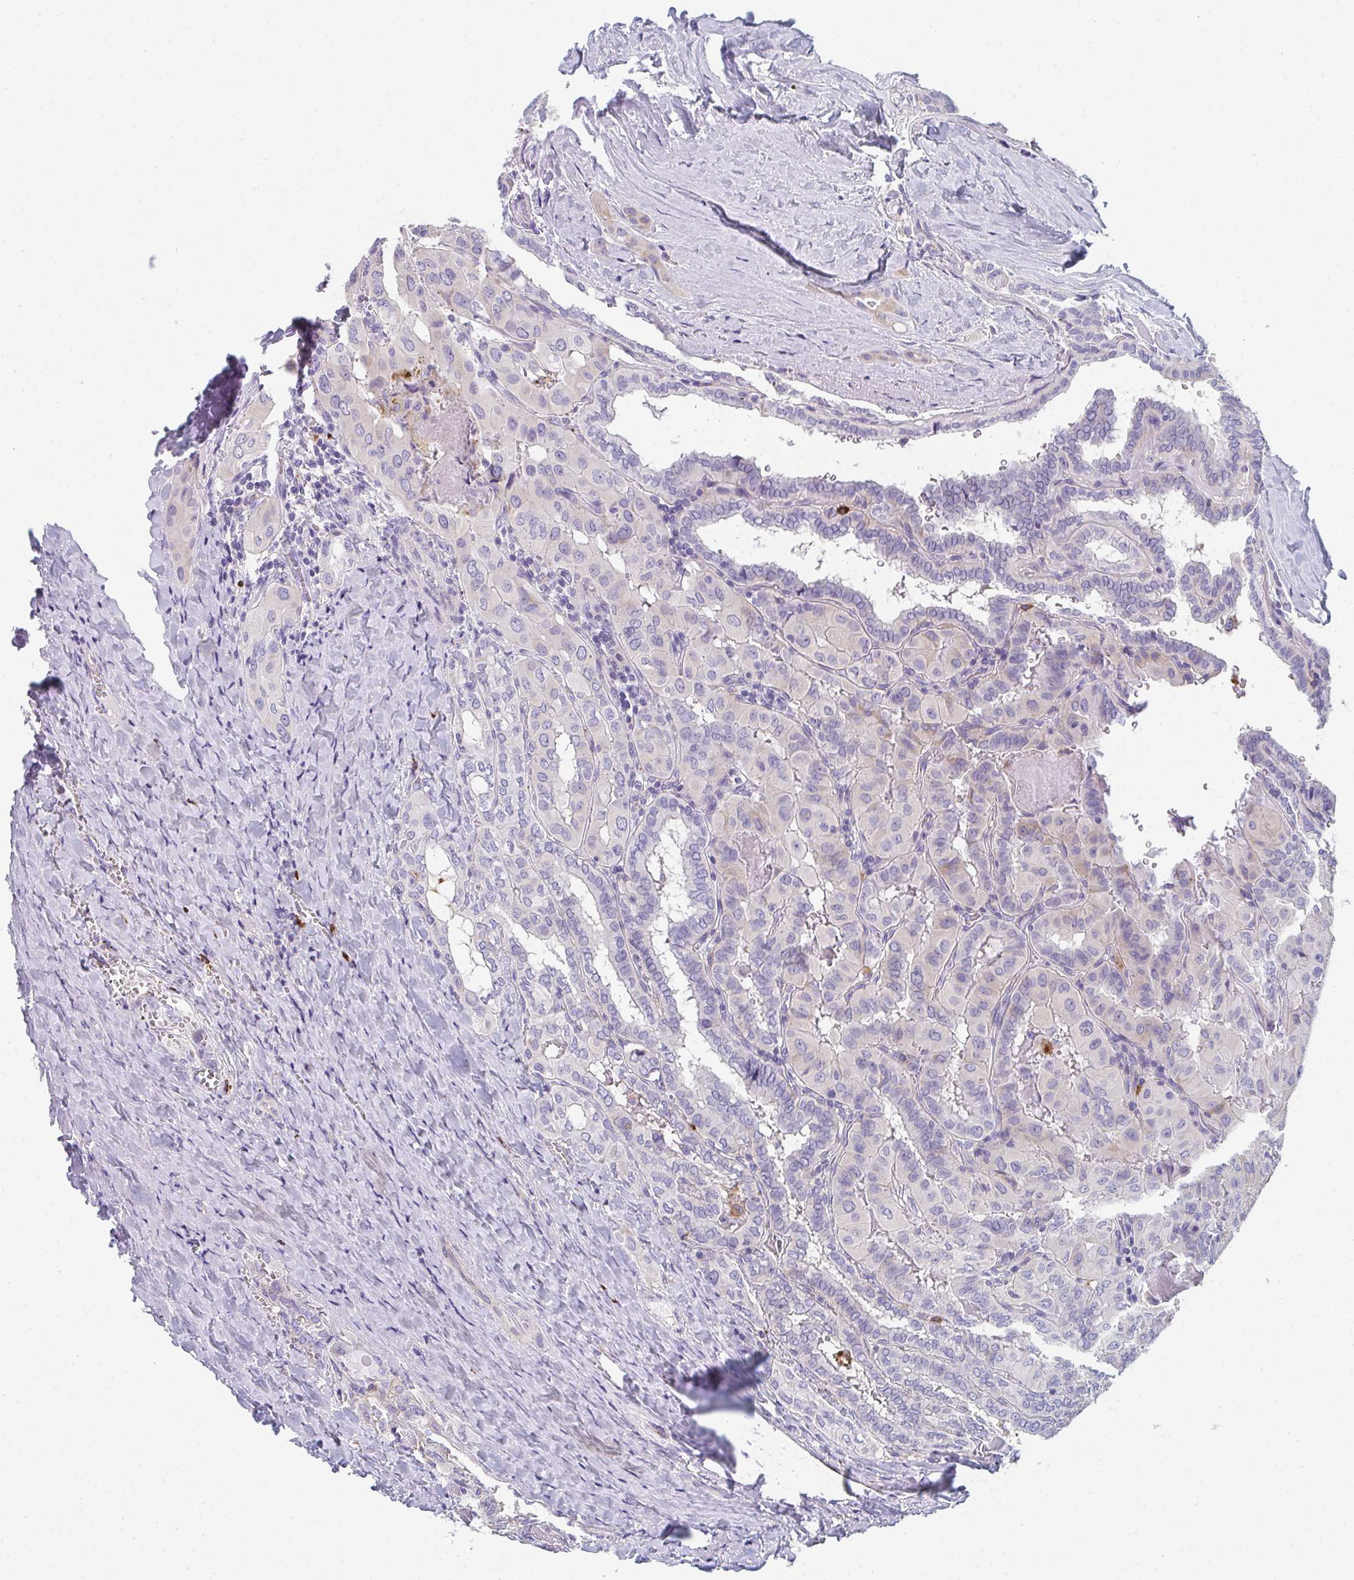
{"staining": {"intensity": "negative", "quantity": "none", "location": "none"}, "tissue": "thyroid cancer", "cell_type": "Tumor cells", "image_type": "cancer", "snomed": [{"axis": "morphology", "description": "Papillary adenocarcinoma, NOS"}, {"axis": "topography", "description": "Thyroid gland"}], "caption": "Human thyroid papillary adenocarcinoma stained for a protein using IHC displays no positivity in tumor cells.", "gene": "EIF1AD", "patient": {"sex": "female", "age": 46}}